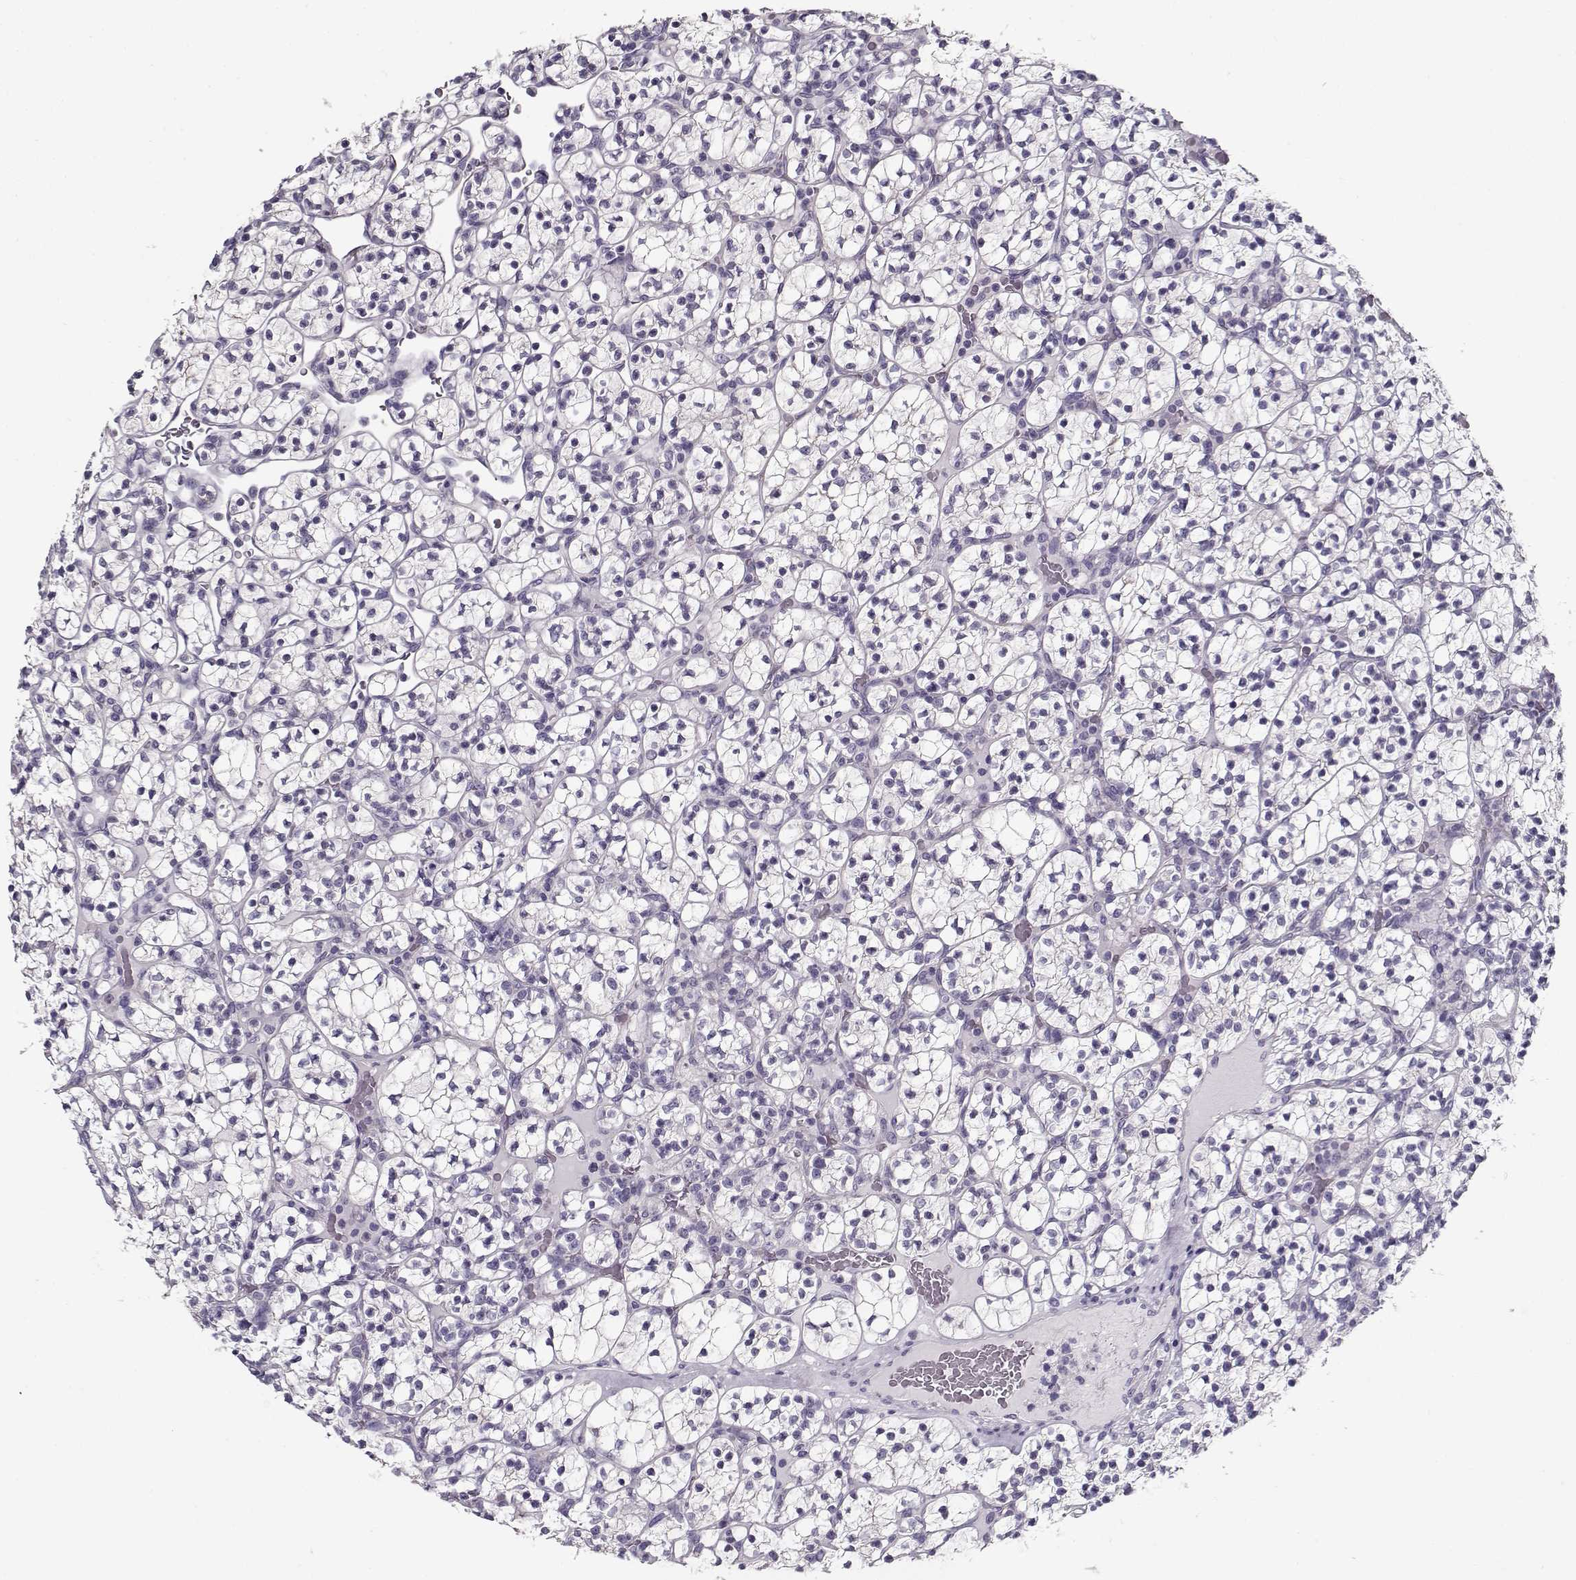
{"staining": {"intensity": "negative", "quantity": "none", "location": "none"}, "tissue": "renal cancer", "cell_type": "Tumor cells", "image_type": "cancer", "snomed": [{"axis": "morphology", "description": "Adenocarcinoma, NOS"}, {"axis": "topography", "description": "Kidney"}], "caption": "Tumor cells show no significant protein positivity in renal cancer.", "gene": "CCDC136", "patient": {"sex": "female", "age": 89}}